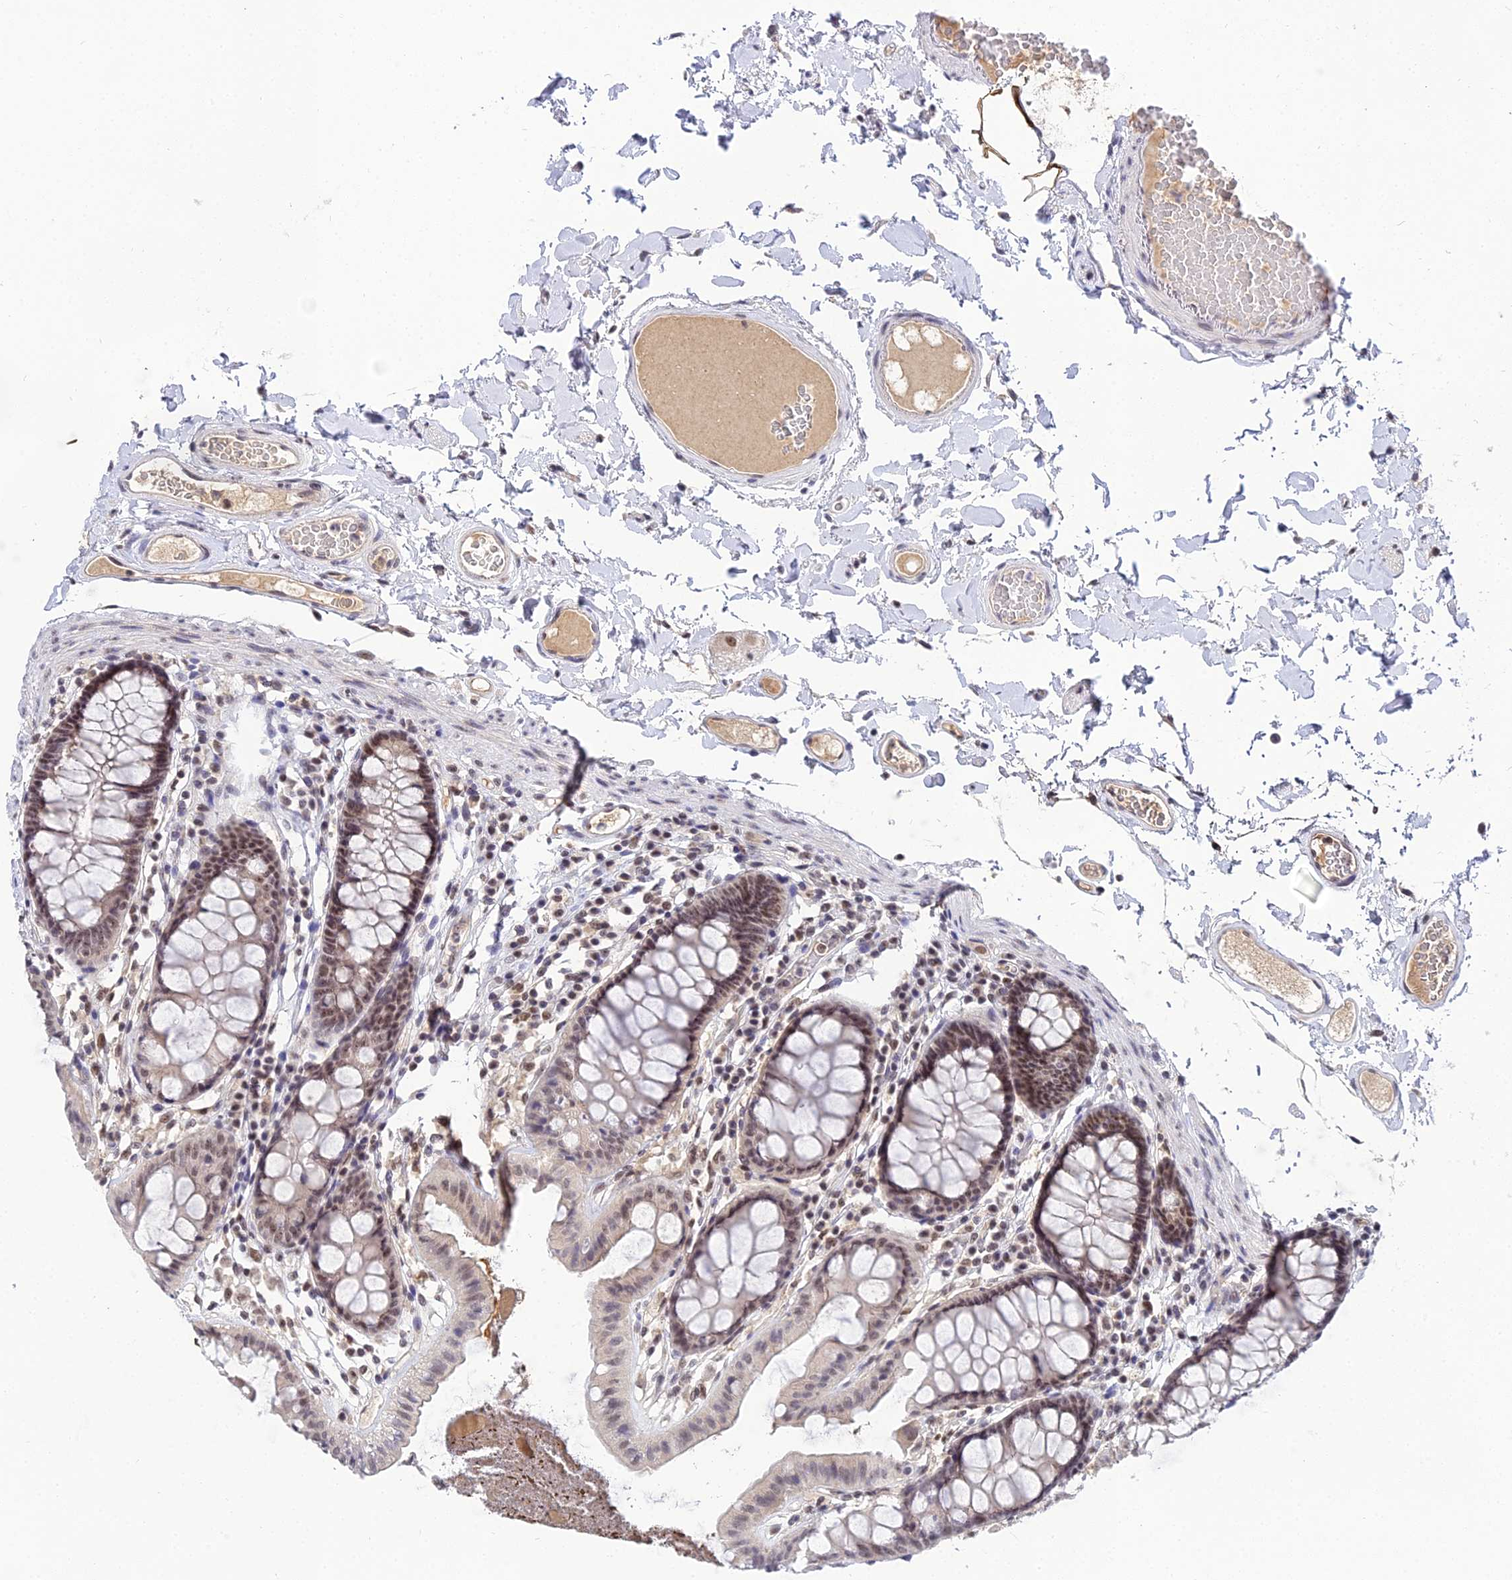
{"staining": {"intensity": "weak", "quantity": ">75%", "location": "cytoplasmic/membranous"}, "tissue": "colon", "cell_type": "Endothelial cells", "image_type": "normal", "snomed": [{"axis": "morphology", "description": "Normal tissue, NOS"}, {"axis": "topography", "description": "Colon"}], "caption": "Endothelial cells exhibit low levels of weak cytoplasmic/membranous expression in approximately >75% of cells in unremarkable colon. The protein of interest is stained brown, and the nuclei are stained in blue (DAB IHC with brightfield microscopy, high magnification).", "gene": "EXOSC3", "patient": {"sex": "male", "age": 84}}